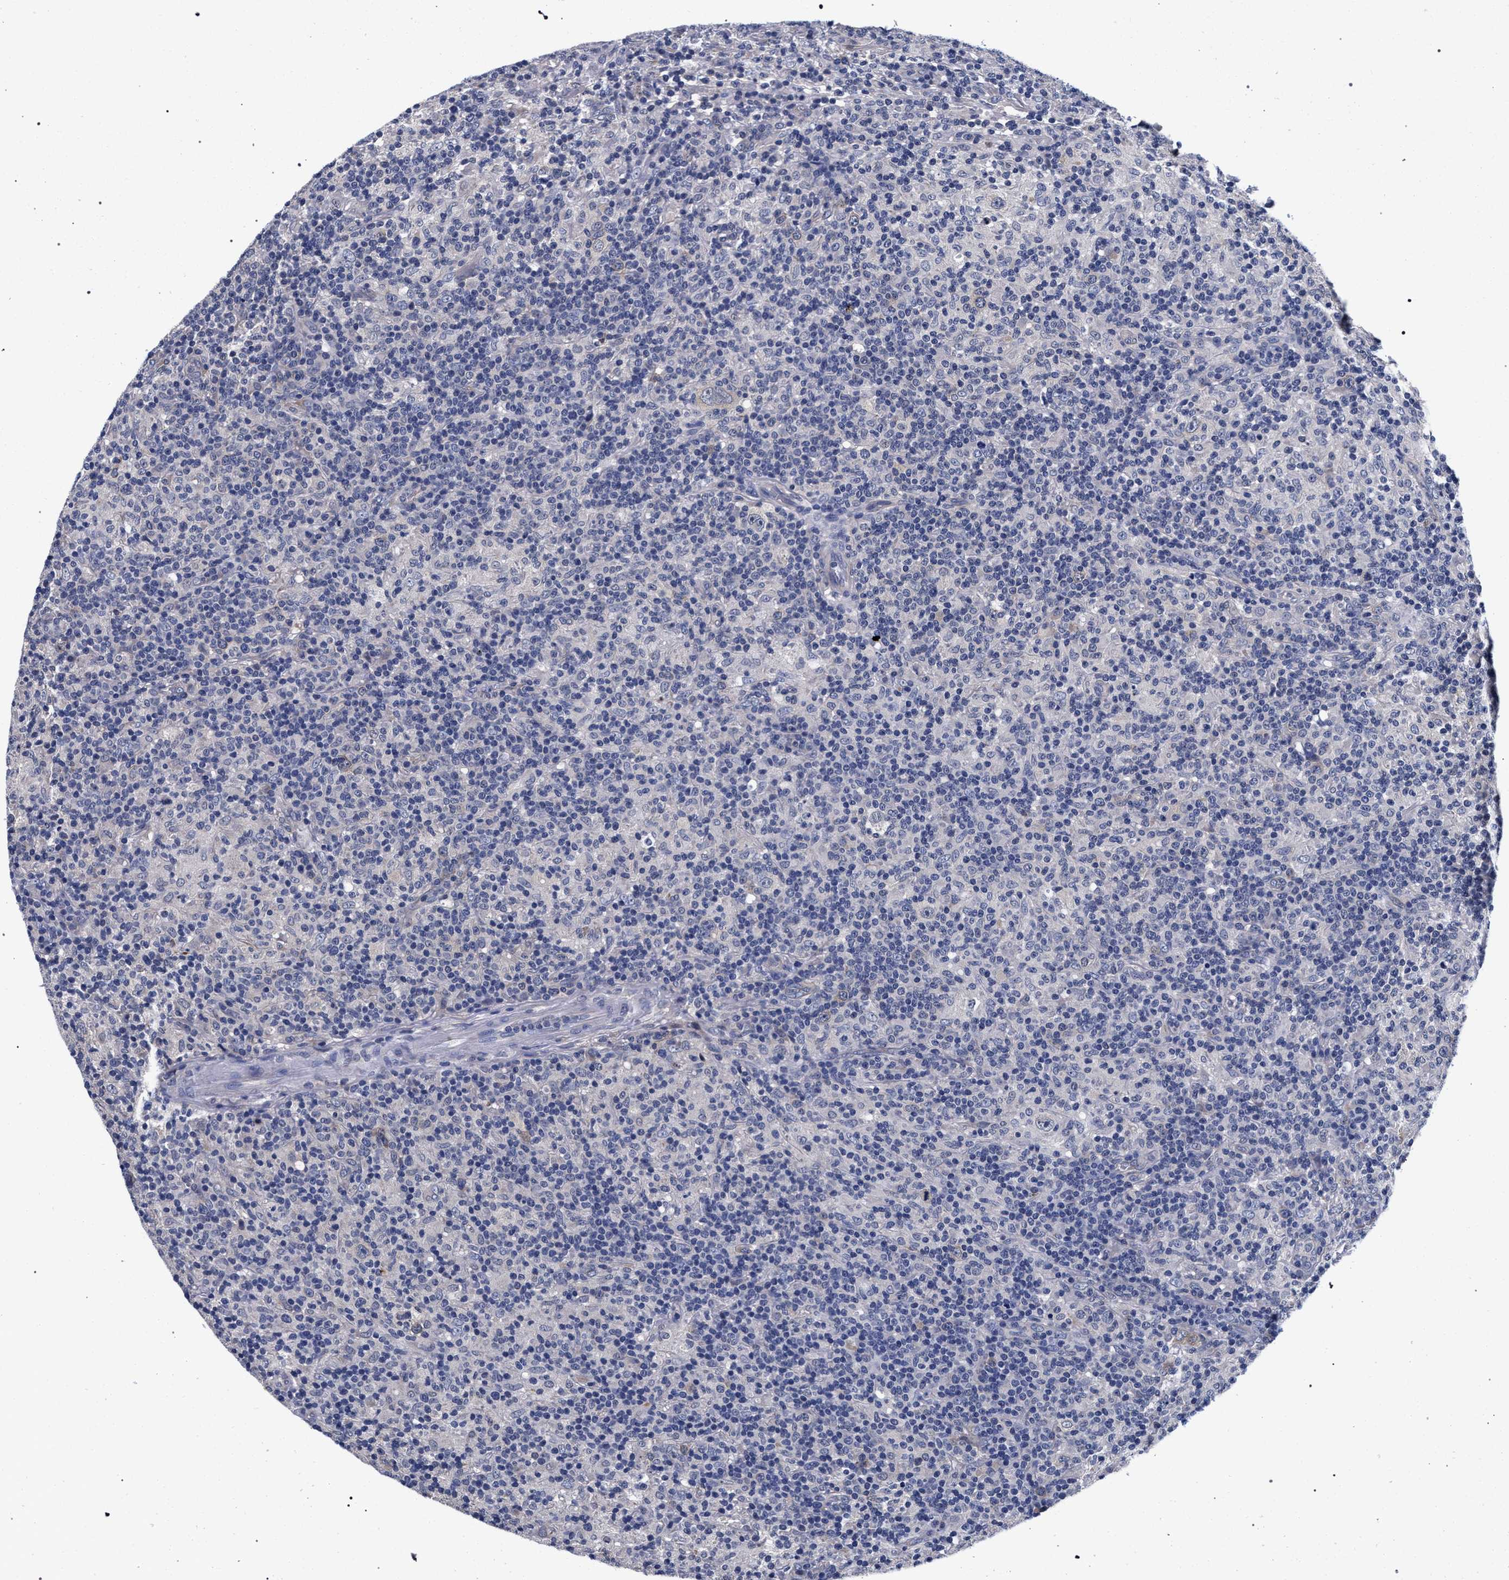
{"staining": {"intensity": "weak", "quantity": "<25%", "location": "cytoplasmic/membranous"}, "tissue": "lymphoma", "cell_type": "Tumor cells", "image_type": "cancer", "snomed": [{"axis": "morphology", "description": "Hodgkin's disease, NOS"}, {"axis": "topography", "description": "Lymph node"}], "caption": "The micrograph displays no staining of tumor cells in Hodgkin's disease.", "gene": "RBM33", "patient": {"sex": "male", "age": 70}}